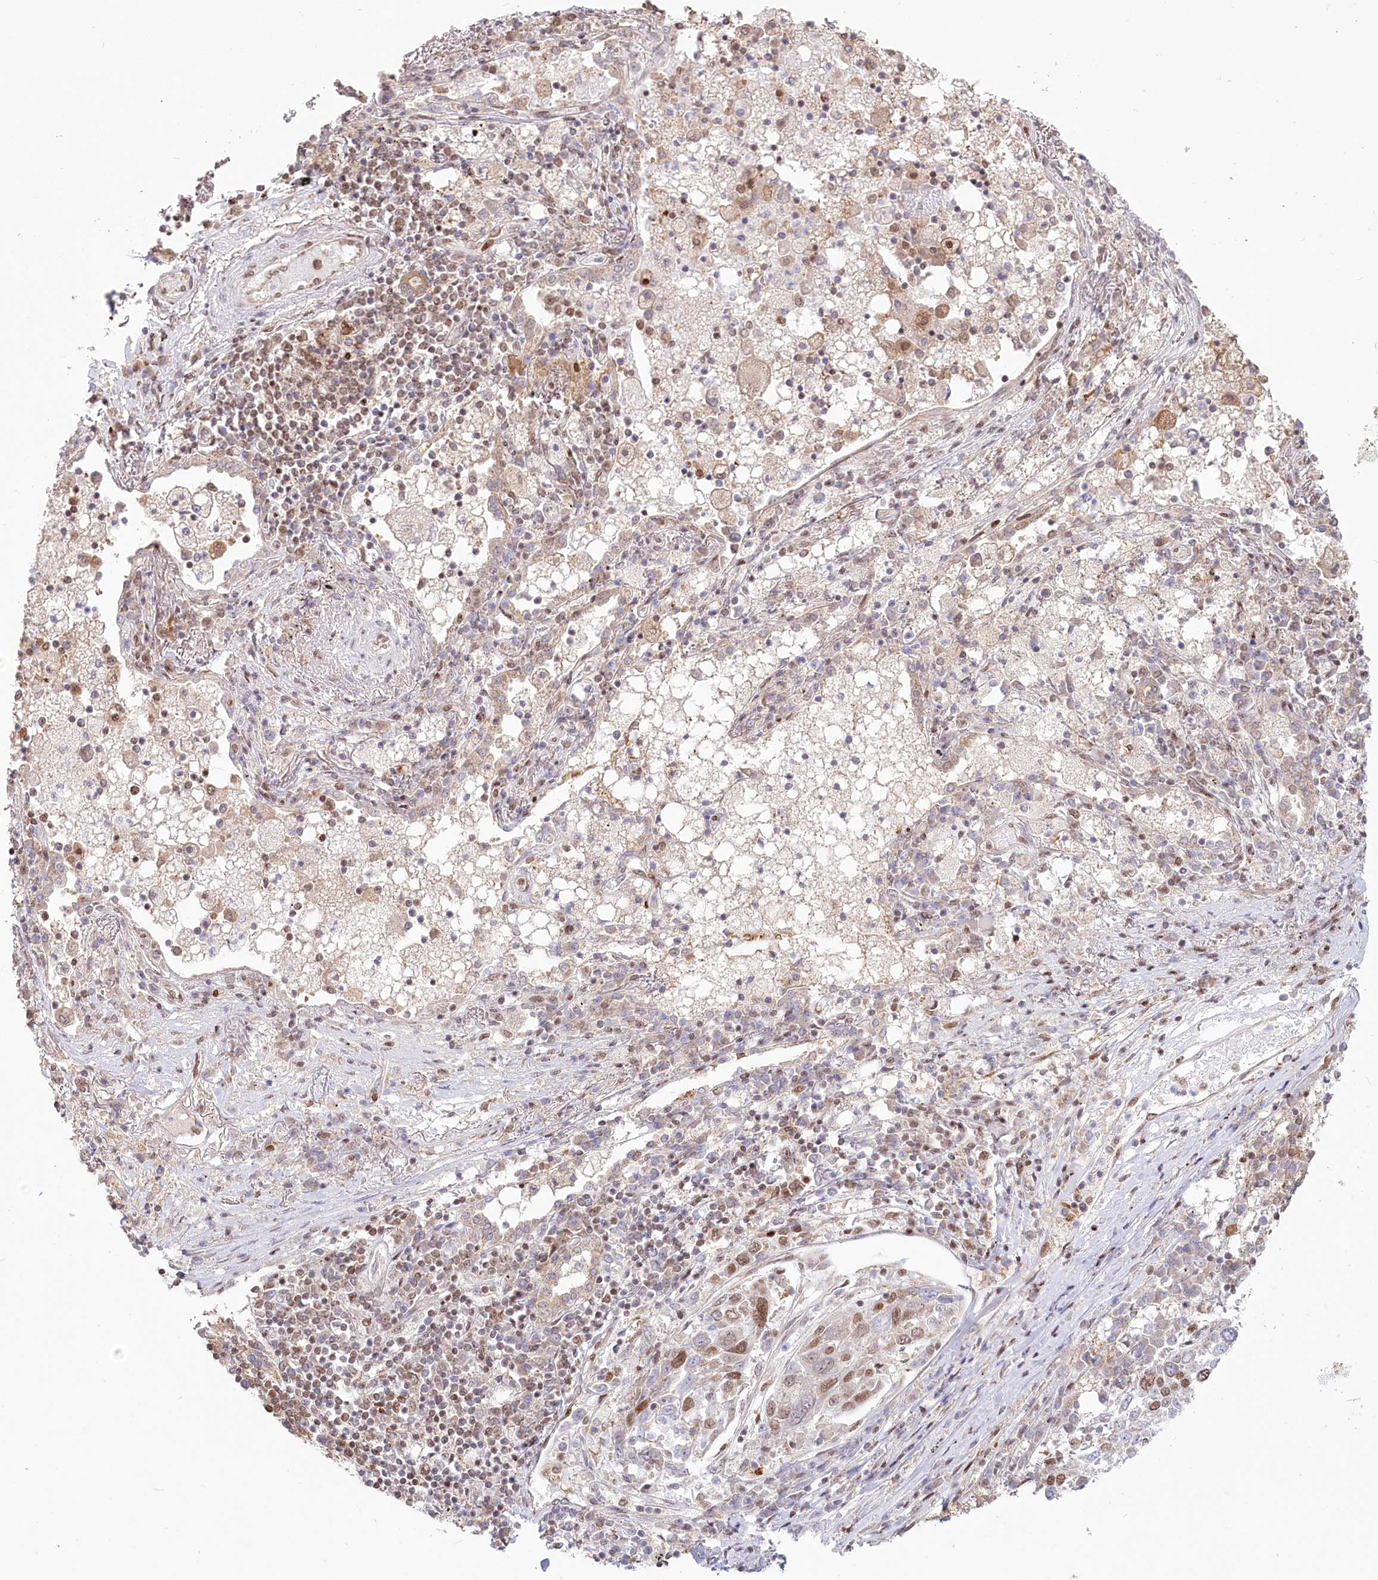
{"staining": {"intensity": "moderate", "quantity": "<25%", "location": "nuclear"}, "tissue": "lung cancer", "cell_type": "Tumor cells", "image_type": "cancer", "snomed": [{"axis": "morphology", "description": "Squamous cell carcinoma, NOS"}, {"axis": "topography", "description": "Lung"}], "caption": "Protein staining of lung squamous cell carcinoma tissue displays moderate nuclear staining in about <25% of tumor cells.", "gene": "PYURF", "patient": {"sex": "male", "age": 65}}